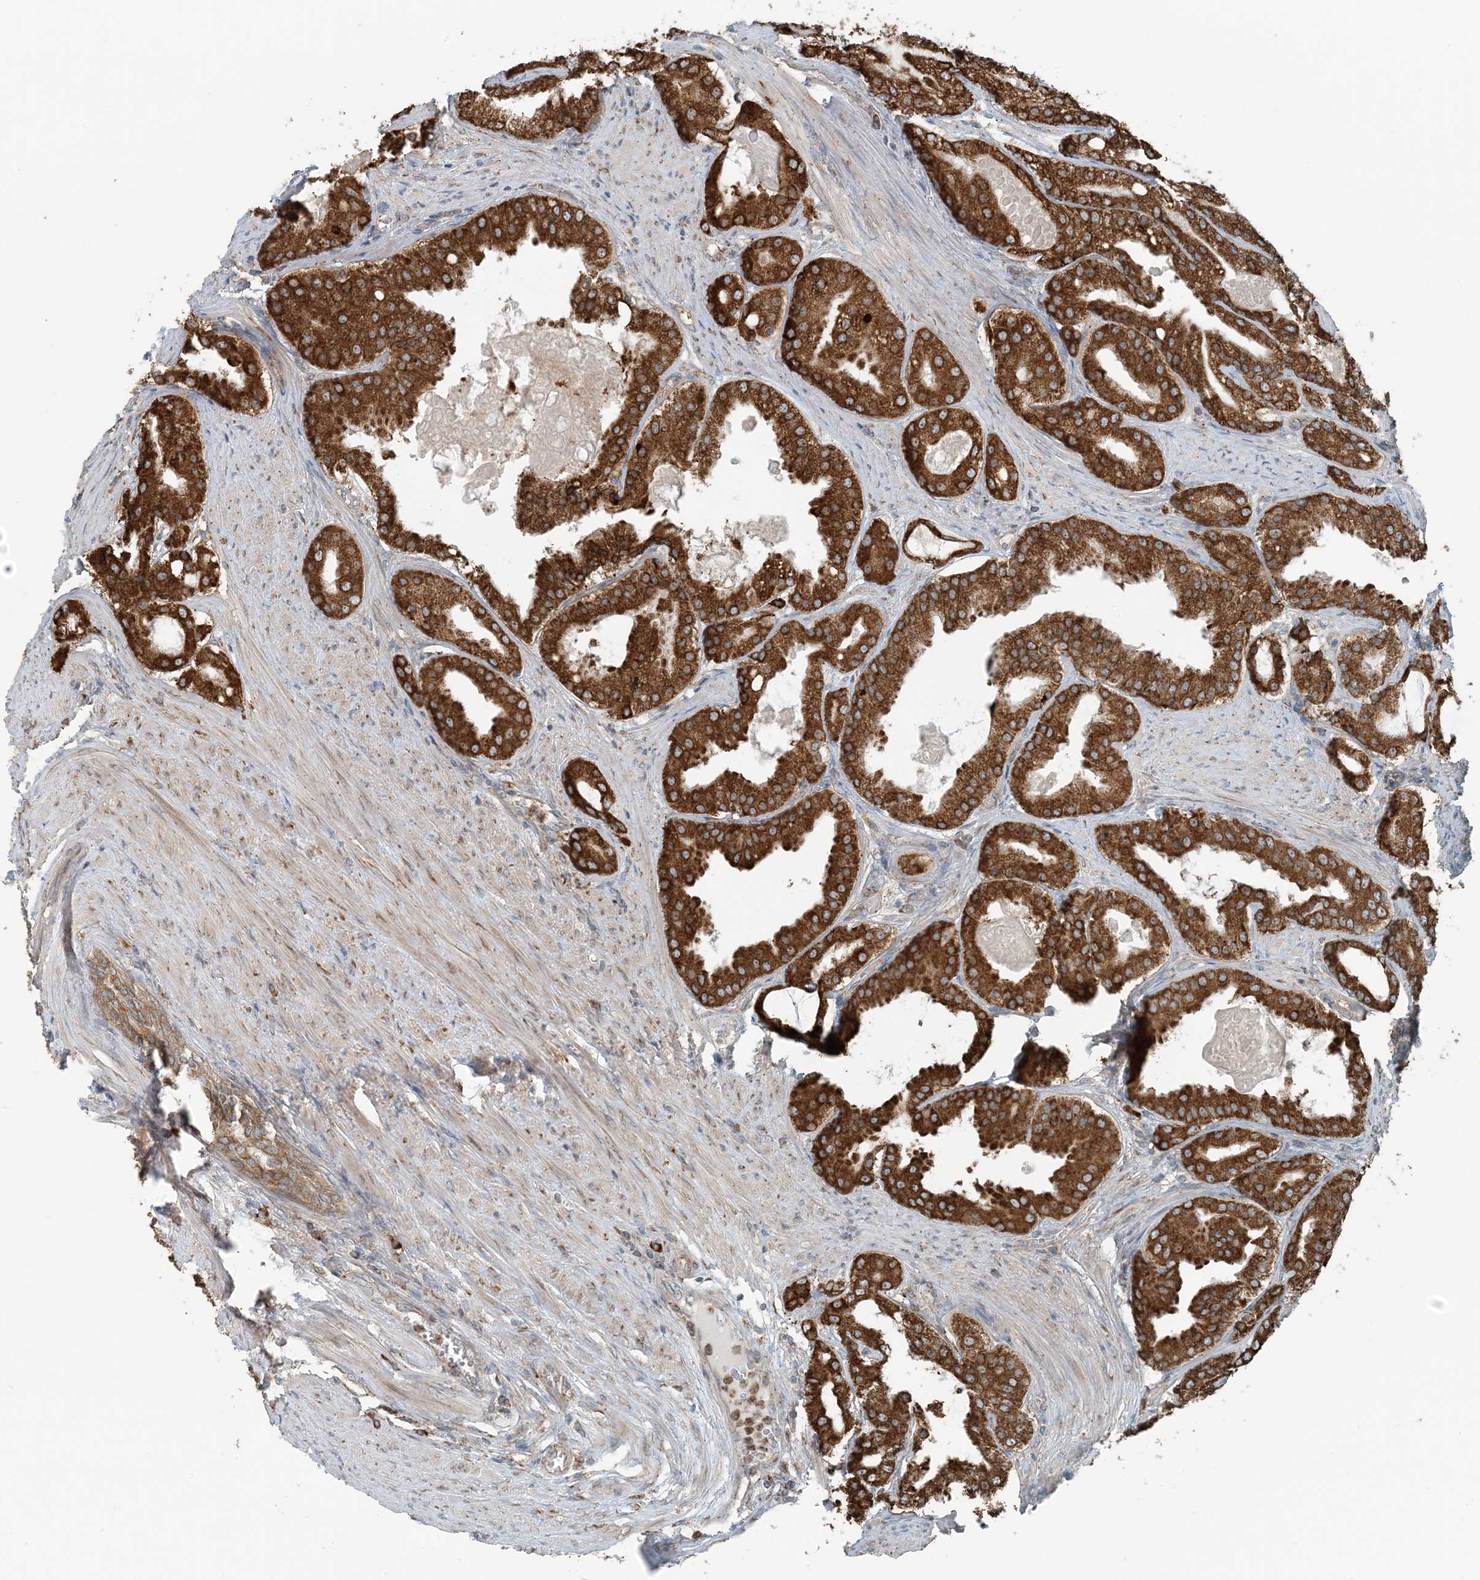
{"staining": {"intensity": "moderate", "quantity": ">75%", "location": "cytoplasmic/membranous"}, "tissue": "prostate cancer", "cell_type": "Tumor cells", "image_type": "cancer", "snomed": [{"axis": "morphology", "description": "Adenocarcinoma, High grade"}, {"axis": "topography", "description": "Prostate"}], "caption": "Immunohistochemistry (IHC) micrograph of neoplastic tissue: human prostate high-grade adenocarcinoma stained using immunohistochemistry (IHC) demonstrates medium levels of moderate protein expression localized specifically in the cytoplasmic/membranous of tumor cells, appearing as a cytoplasmic/membranous brown color.", "gene": "CERKL", "patient": {"sex": "male", "age": 60}}